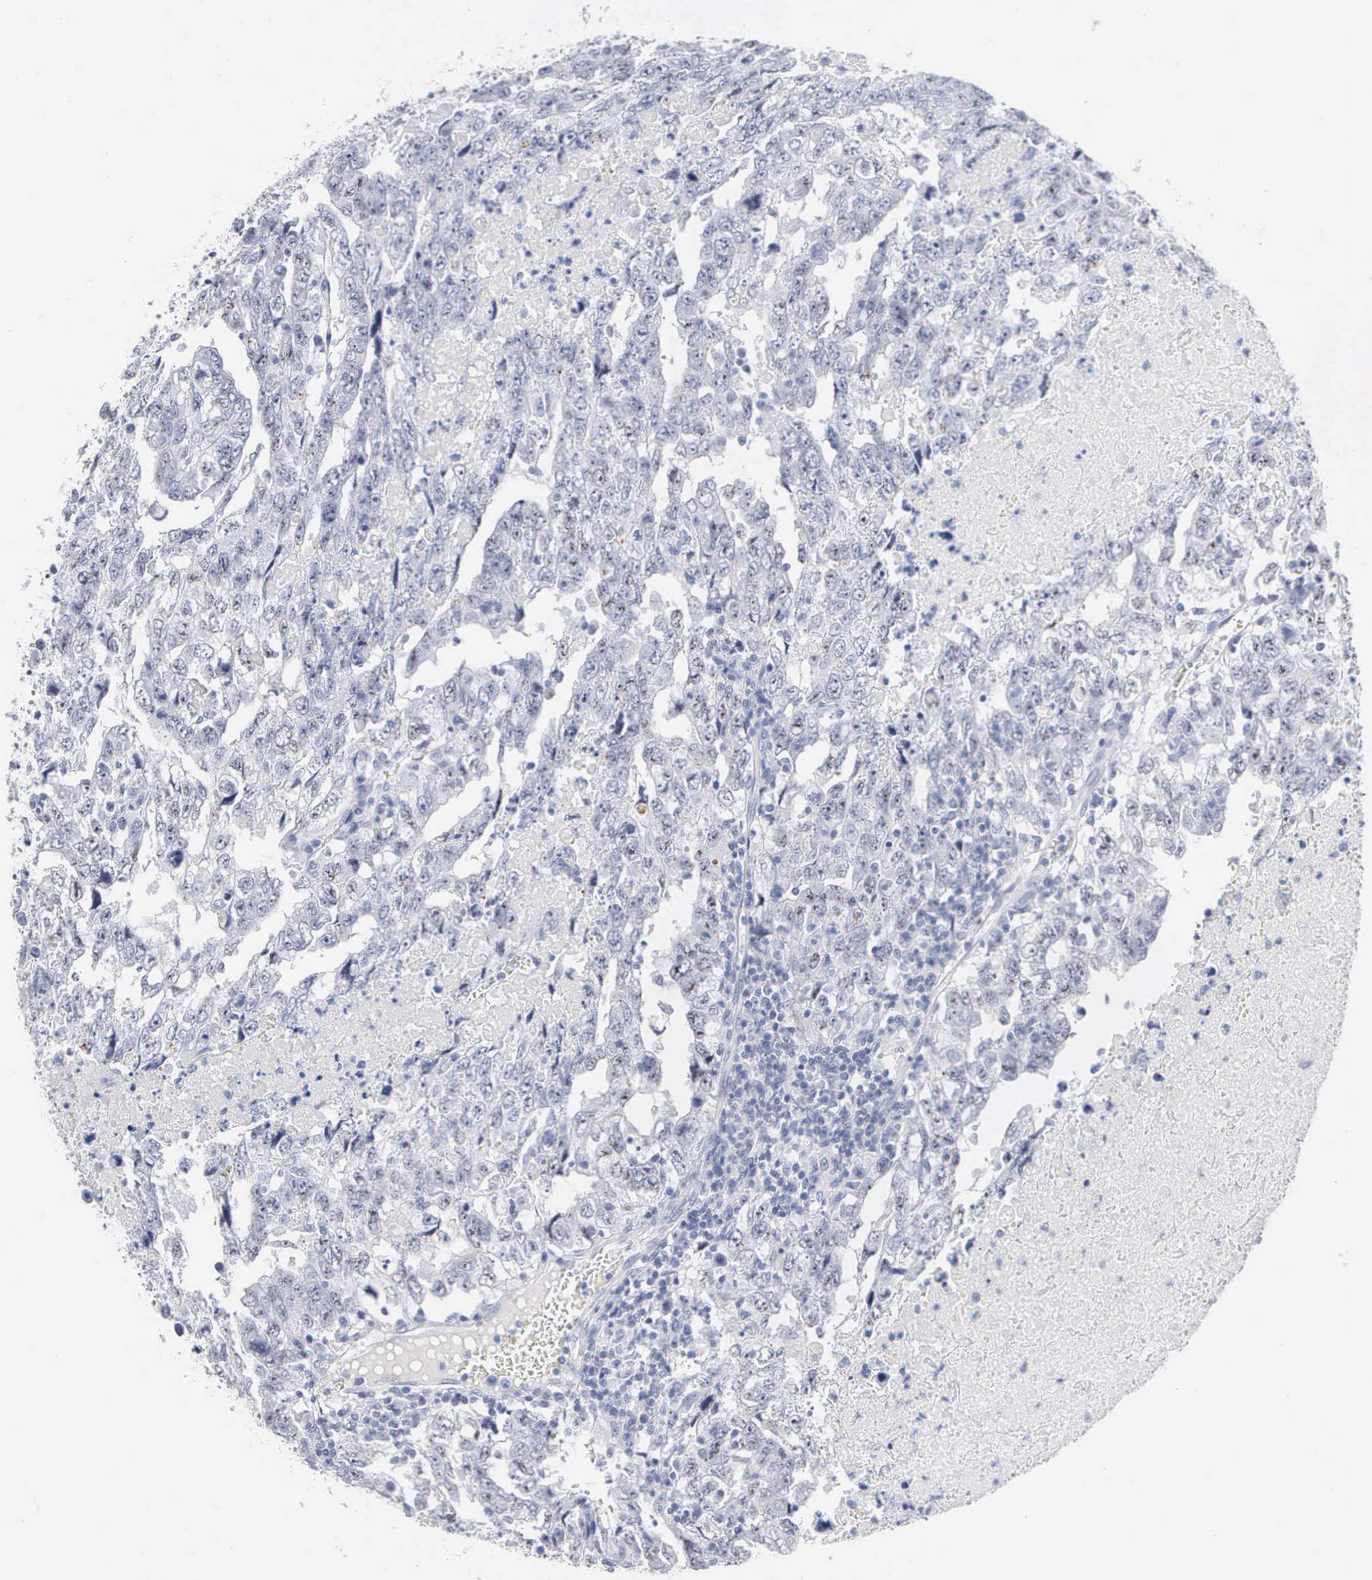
{"staining": {"intensity": "negative", "quantity": "none", "location": "none"}, "tissue": "testis cancer", "cell_type": "Tumor cells", "image_type": "cancer", "snomed": [{"axis": "morphology", "description": "Carcinoma, Embryonal, NOS"}, {"axis": "topography", "description": "Testis"}], "caption": "This is a photomicrograph of immunohistochemistry (IHC) staining of testis cancer (embryonal carcinoma), which shows no staining in tumor cells.", "gene": "ASPHD2", "patient": {"sex": "male", "age": 36}}